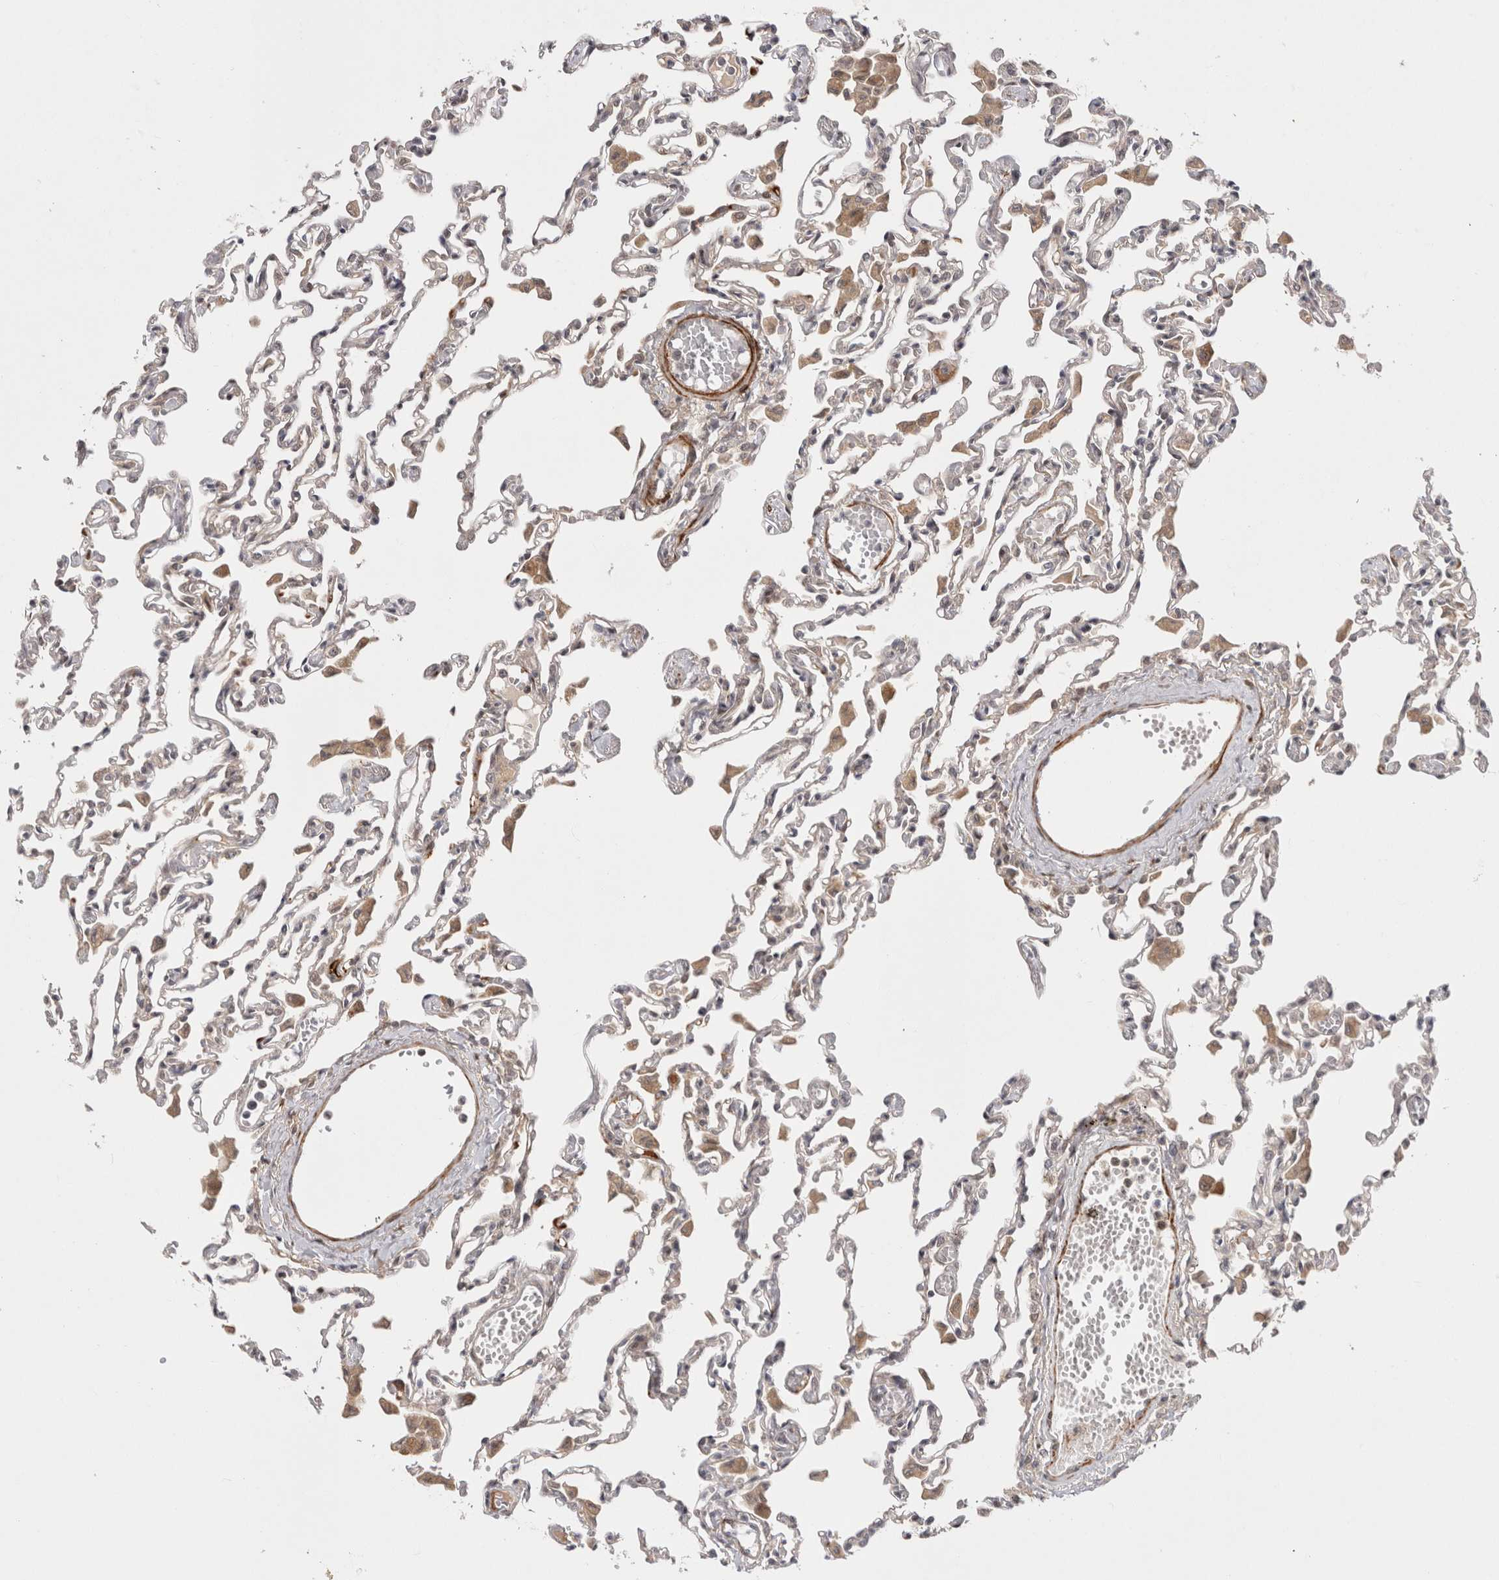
{"staining": {"intensity": "negative", "quantity": "none", "location": "none"}, "tissue": "lung", "cell_type": "Alveolar cells", "image_type": "normal", "snomed": [{"axis": "morphology", "description": "Normal tissue, NOS"}, {"axis": "topography", "description": "Bronchus"}, {"axis": "topography", "description": "Lung"}], "caption": "The photomicrograph displays no significant positivity in alveolar cells of lung. (DAB (3,3'-diaminobenzidine) immunohistochemistry (IHC) with hematoxylin counter stain).", "gene": "ZNF318", "patient": {"sex": "female", "age": 49}}